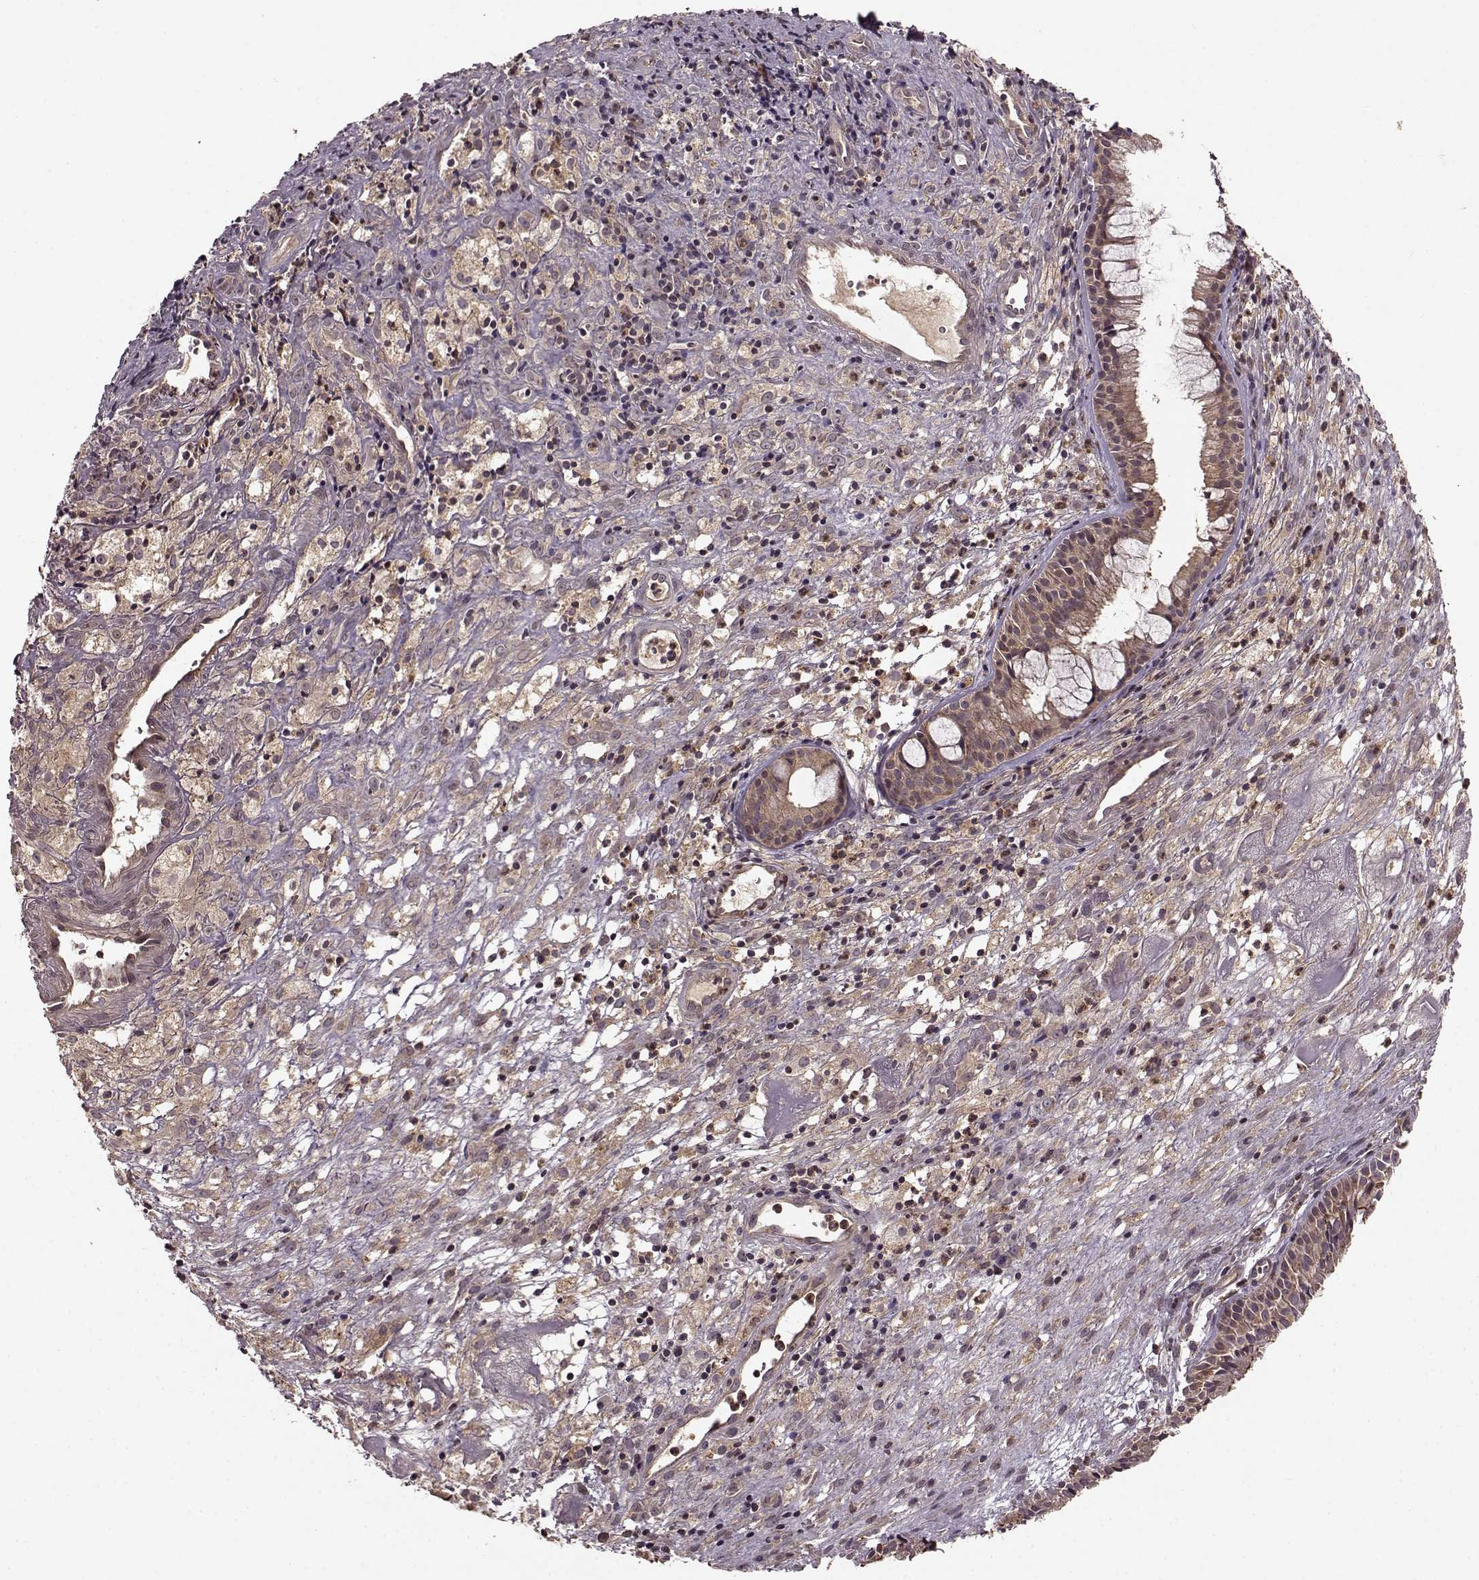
{"staining": {"intensity": "moderate", "quantity": "<25%", "location": "cytoplasmic/membranous"}, "tissue": "nasopharynx", "cell_type": "Respiratory epithelial cells", "image_type": "normal", "snomed": [{"axis": "morphology", "description": "Normal tissue, NOS"}, {"axis": "topography", "description": "Nasopharynx"}], "caption": "This image reveals immunohistochemistry (IHC) staining of unremarkable nasopharynx, with low moderate cytoplasmic/membranous staining in about <25% of respiratory epithelial cells.", "gene": "IFRD2", "patient": {"sex": "male", "age": 83}}